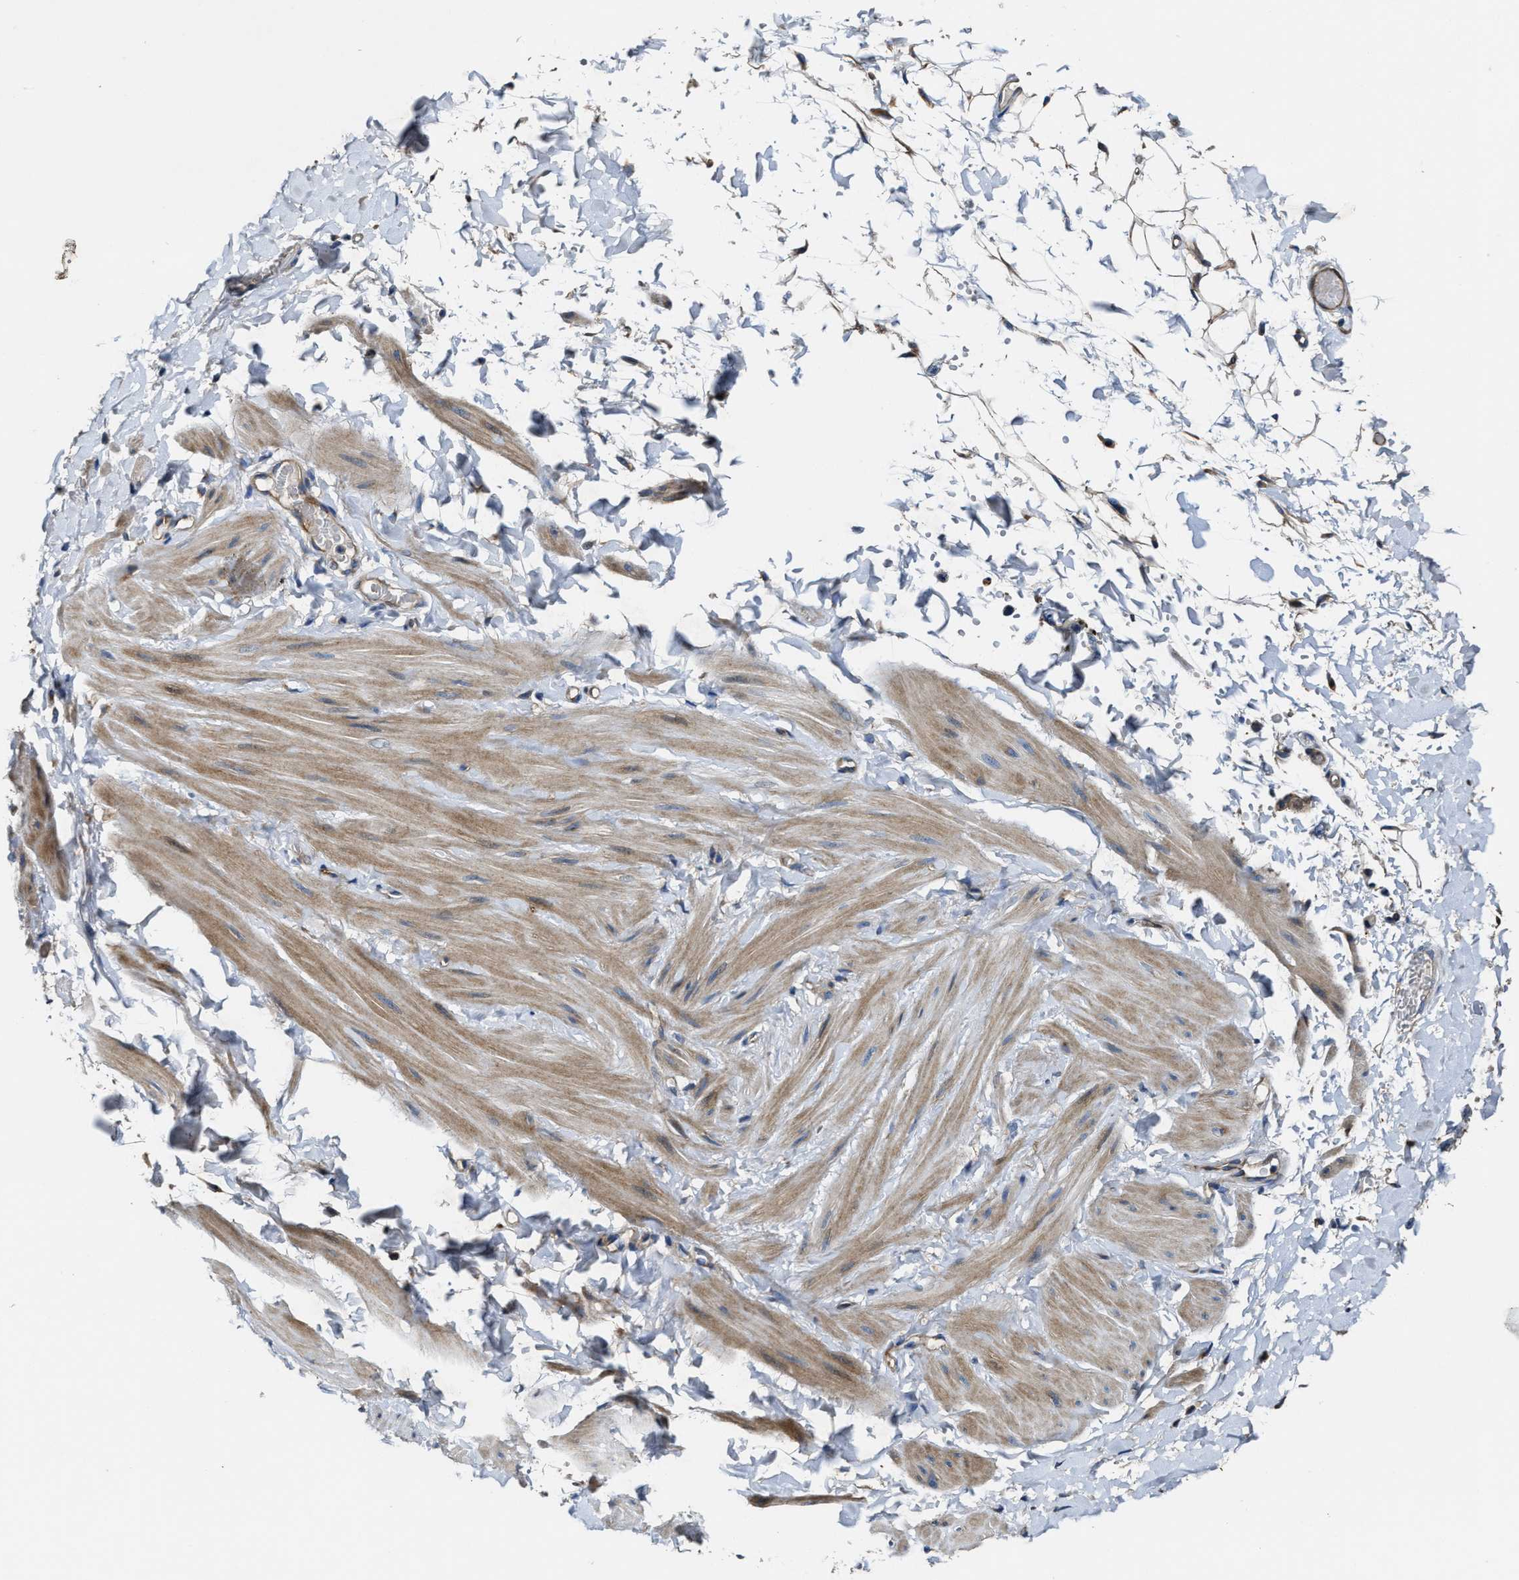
{"staining": {"intensity": "moderate", "quantity": ">75%", "location": "cytoplasmic/membranous"}, "tissue": "adipose tissue", "cell_type": "Adipocytes", "image_type": "normal", "snomed": [{"axis": "morphology", "description": "Normal tissue, NOS"}, {"axis": "topography", "description": "Adipose tissue"}, {"axis": "topography", "description": "Vascular tissue"}, {"axis": "topography", "description": "Peripheral nerve tissue"}], "caption": "An immunohistochemistry histopathology image of normal tissue is shown. Protein staining in brown shows moderate cytoplasmic/membranous positivity in adipose tissue within adipocytes.", "gene": "PTAR1", "patient": {"sex": "male", "age": 25}}